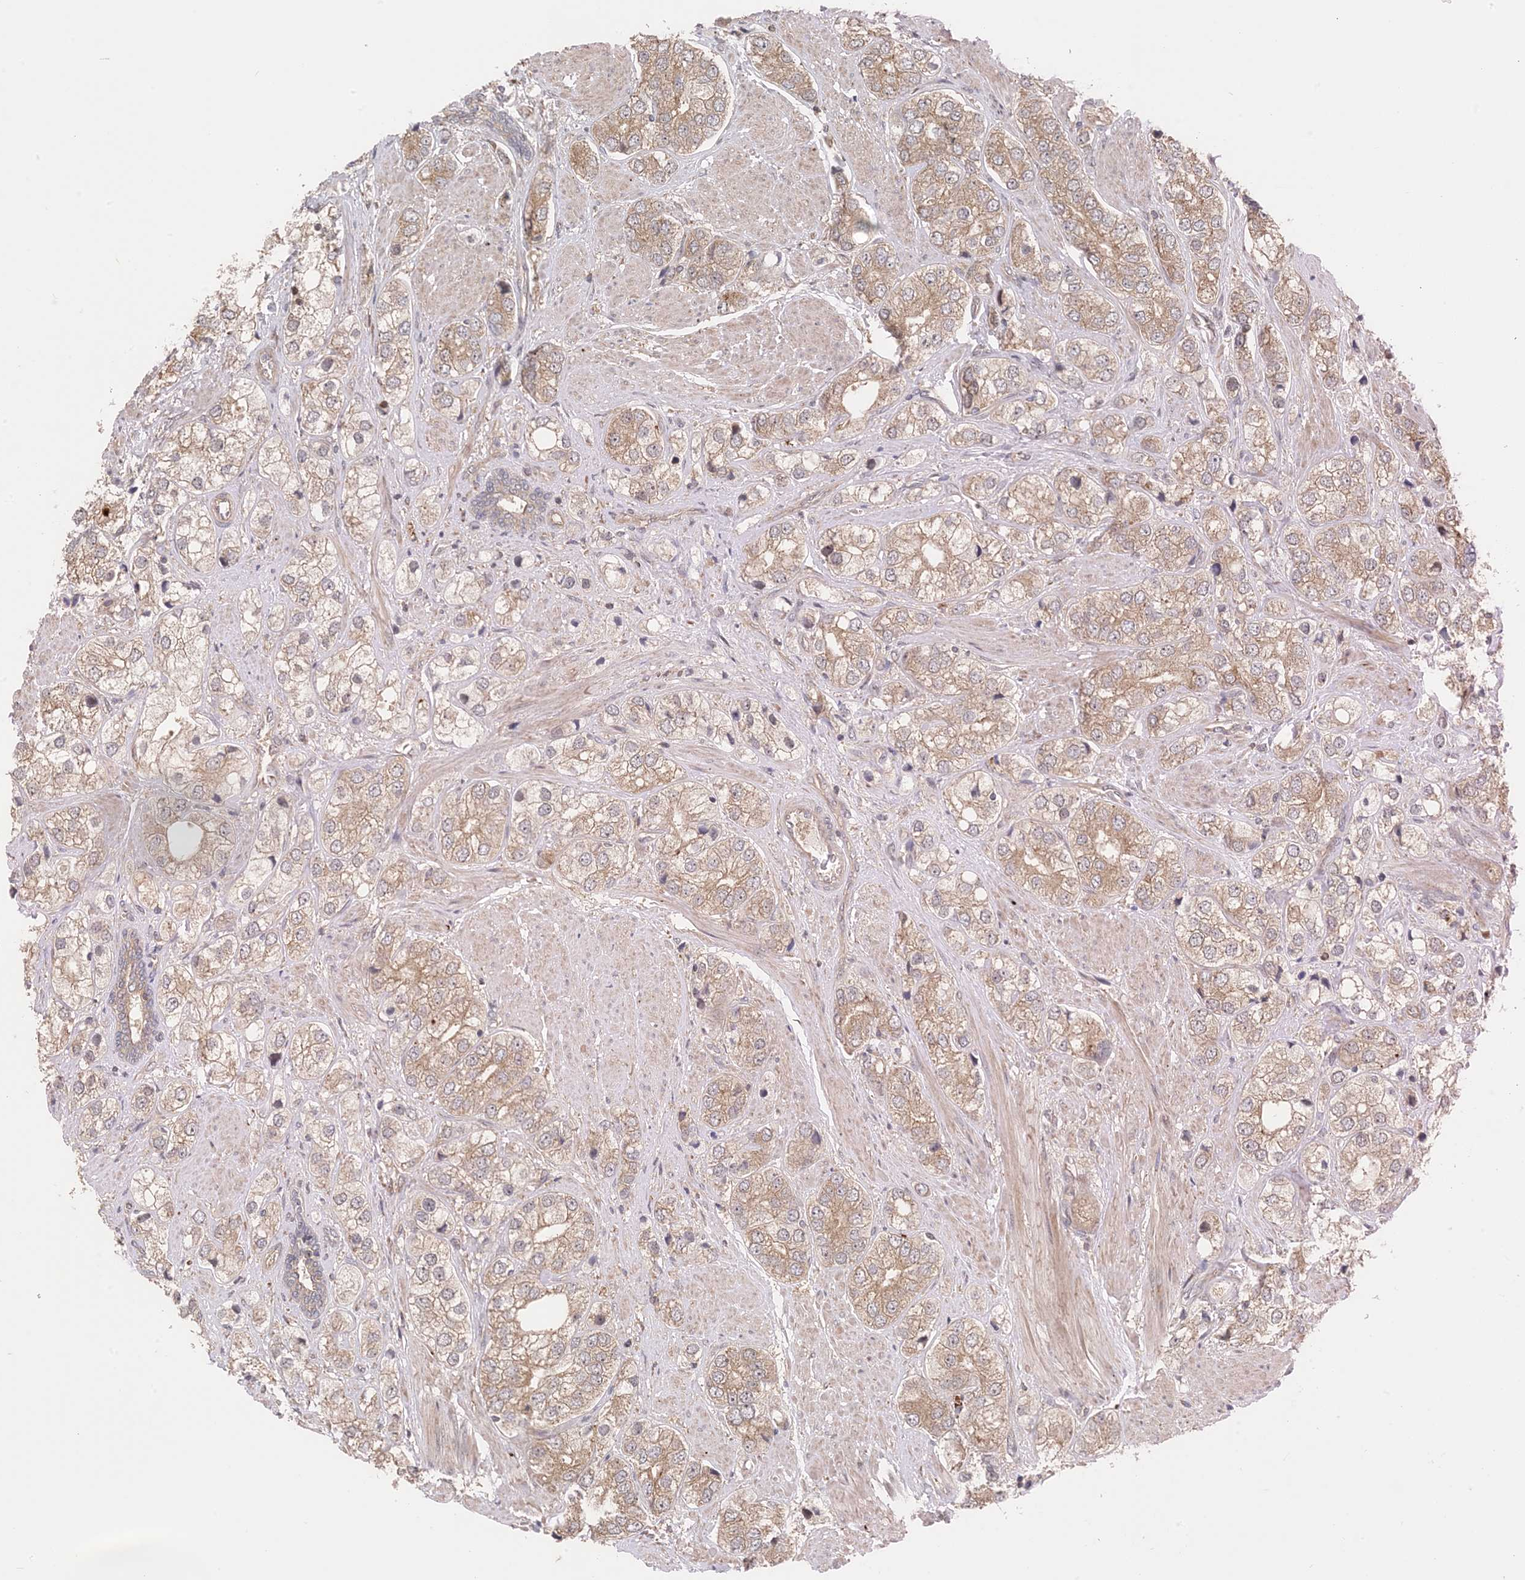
{"staining": {"intensity": "moderate", "quantity": ">75%", "location": "cytoplasmic/membranous"}, "tissue": "prostate cancer", "cell_type": "Tumor cells", "image_type": "cancer", "snomed": [{"axis": "morphology", "description": "Adenocarcinoma, High grade"}, {"axis": "topography", "description": "Prostate"}], "caption": "Immunohistochemistry (IHC) of human prostate cancer (high-grade adenocarcinoma) shows medium levels of moderate cytoplasmic/membranous staining in about >75% of tumor cells.", "gene": "ZBTB3", "patient": {"sex": "male", "age": 50}}